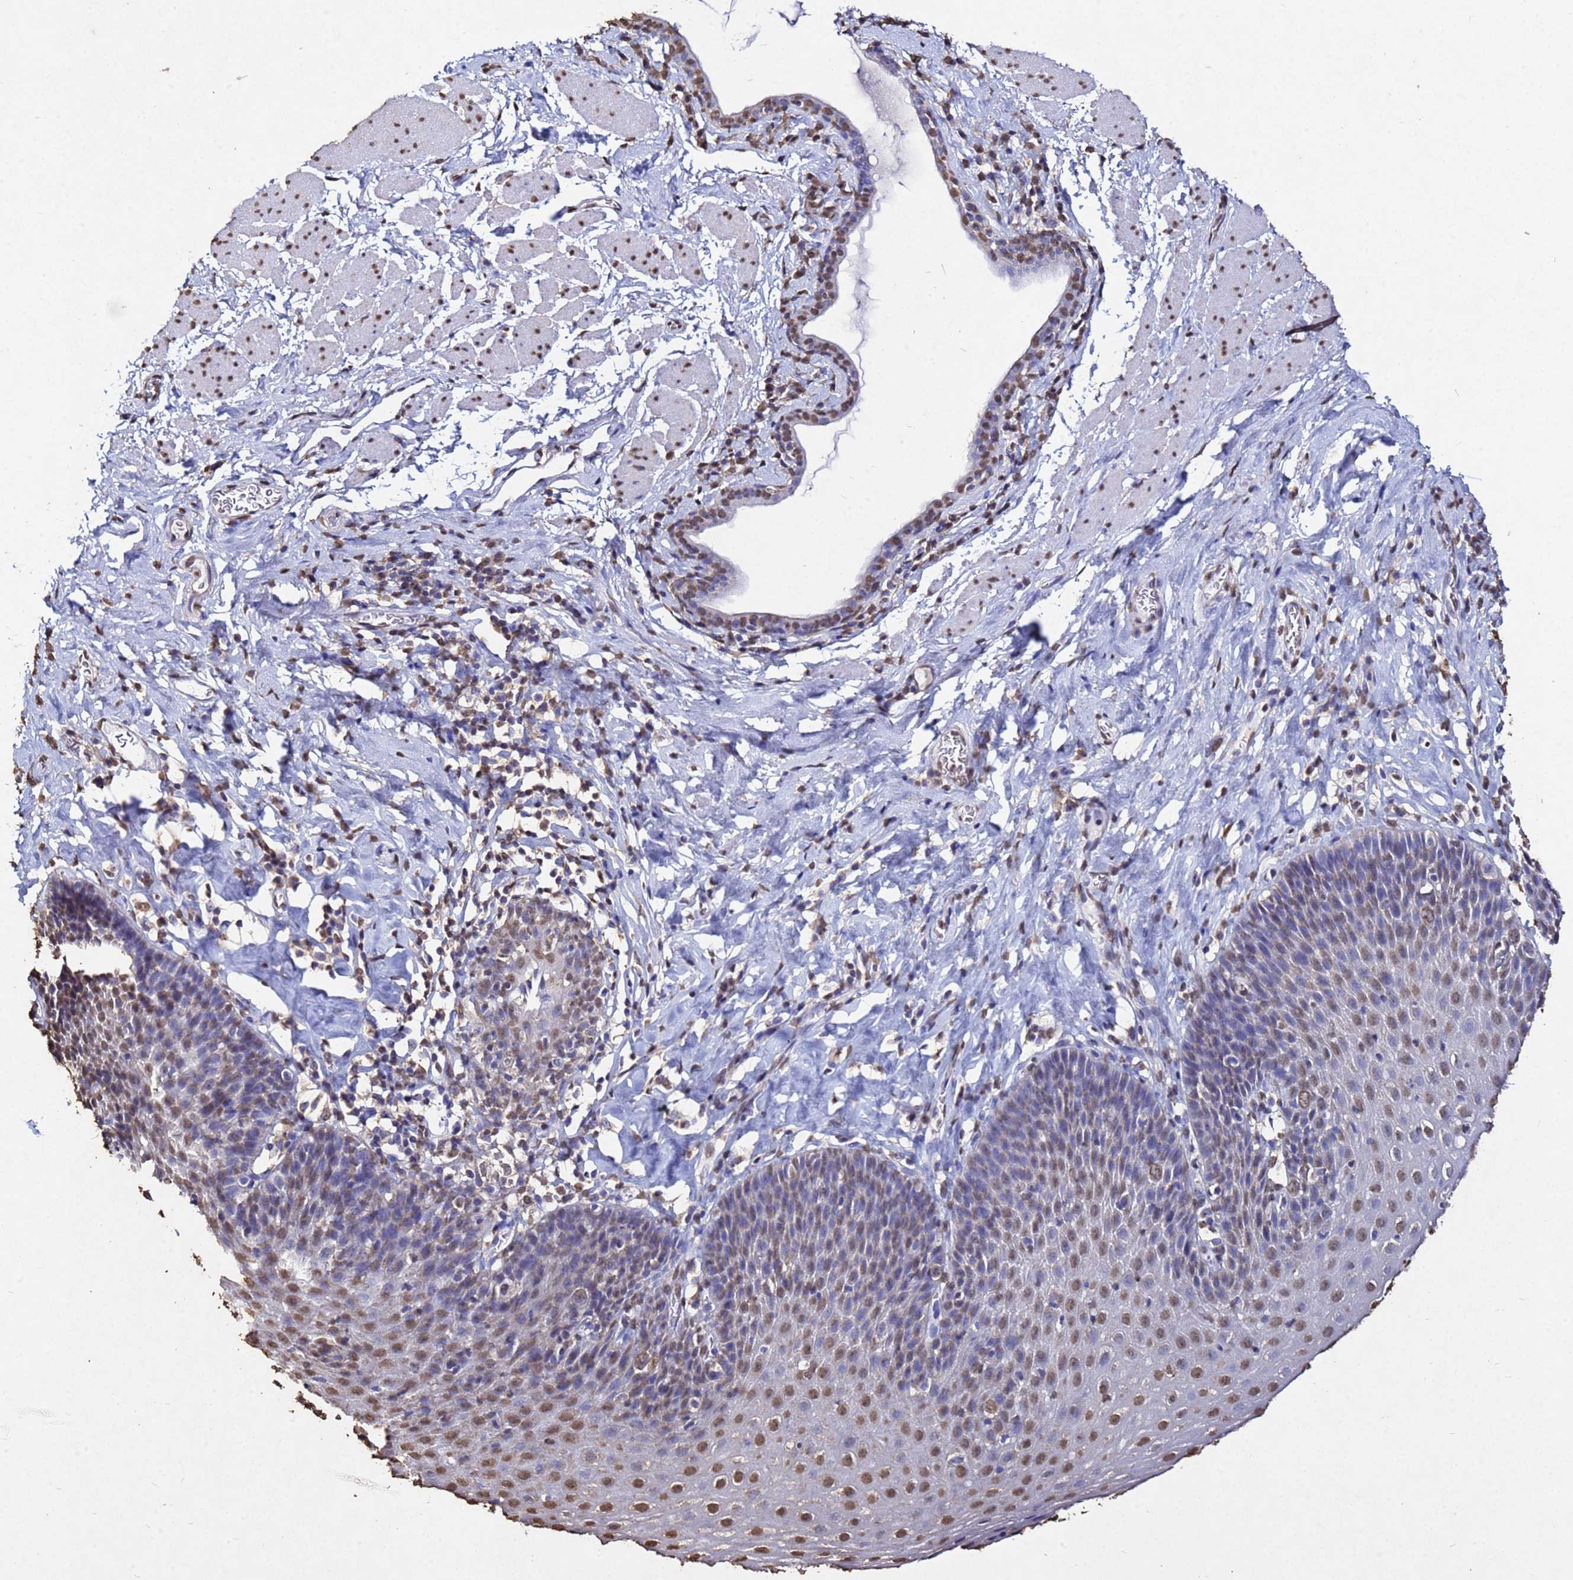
{"staining": {"intensity": "moderate", "quantity": "25%-75%", "location": "nuclear"}, "tissue": "esophagus", "cell_type": "Squamous epithelial cells", "image_type": "normal", "snomed": [{"axis": "morphology", "description": "Normal tissue, NOS"}, {"axis": "topography", "description": "Esophagus"}], "caption": "This image exhibits immunohistochemistry staining of benign esophagus, with medium moderate nuclear positivity in about 25%-75% of squamous epithelial cells.", "gene": "MYOCD", "patient": {"sex": "female", "age": 61}}